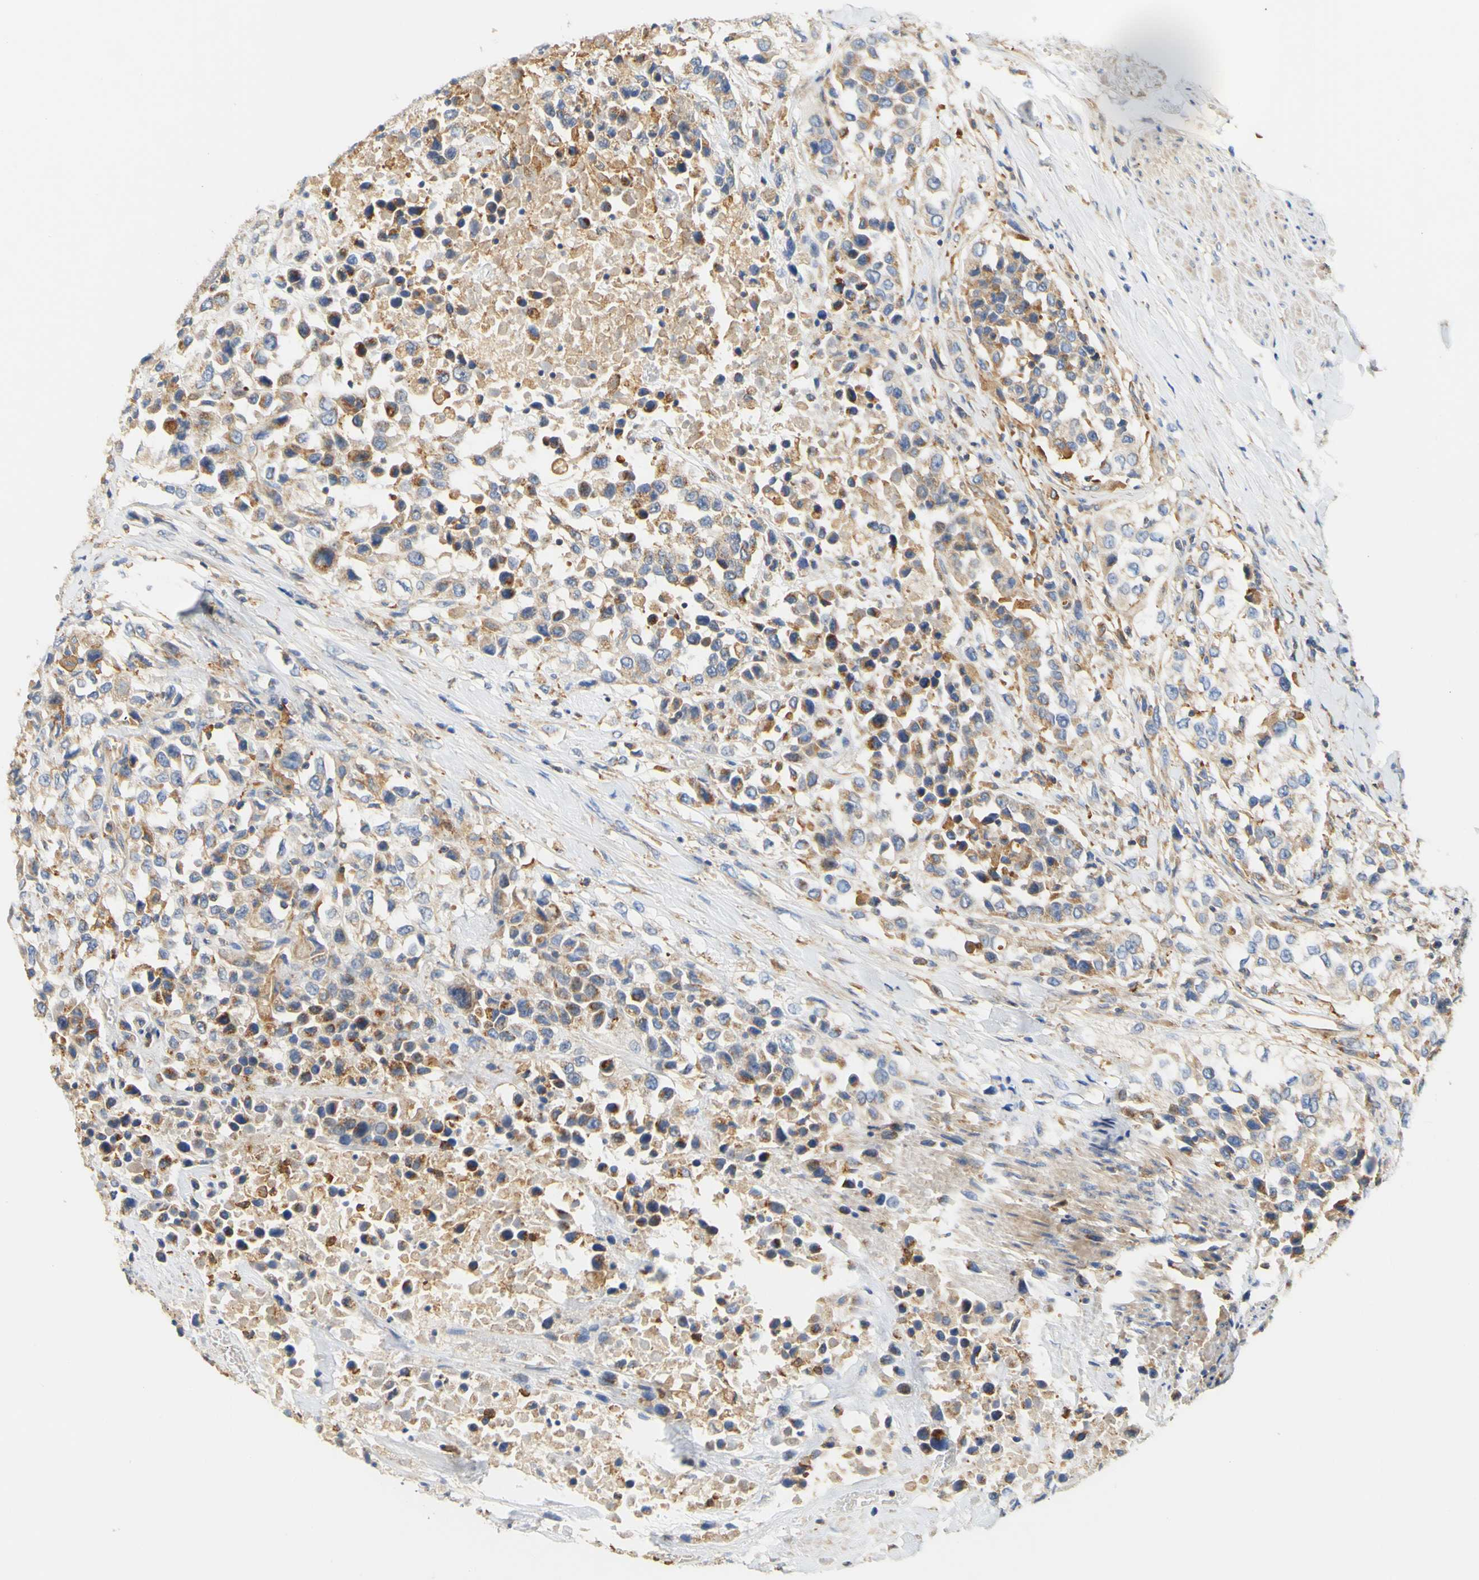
{"staining": {"intensity": "moderate", "quantity": "25%-75%", "location": "cytoplasmic/membranous"}, "tissue": "urothelial cancer", "cell_type": "Tumor cells", "image_type": "cancer", "snomed": [{"axis": "morphology", "description": "Urothelial carcinoma, High grade"}, {"axis": "topography", "description": "Urinary bladder"}], "caption": "A brown stain shows moderate cytoplasmic/membranous positivity of a protein in human urothelial cancer tumor cells.", "gene": "PCDH7", "patient": {"sex": "female", "age": 80}}